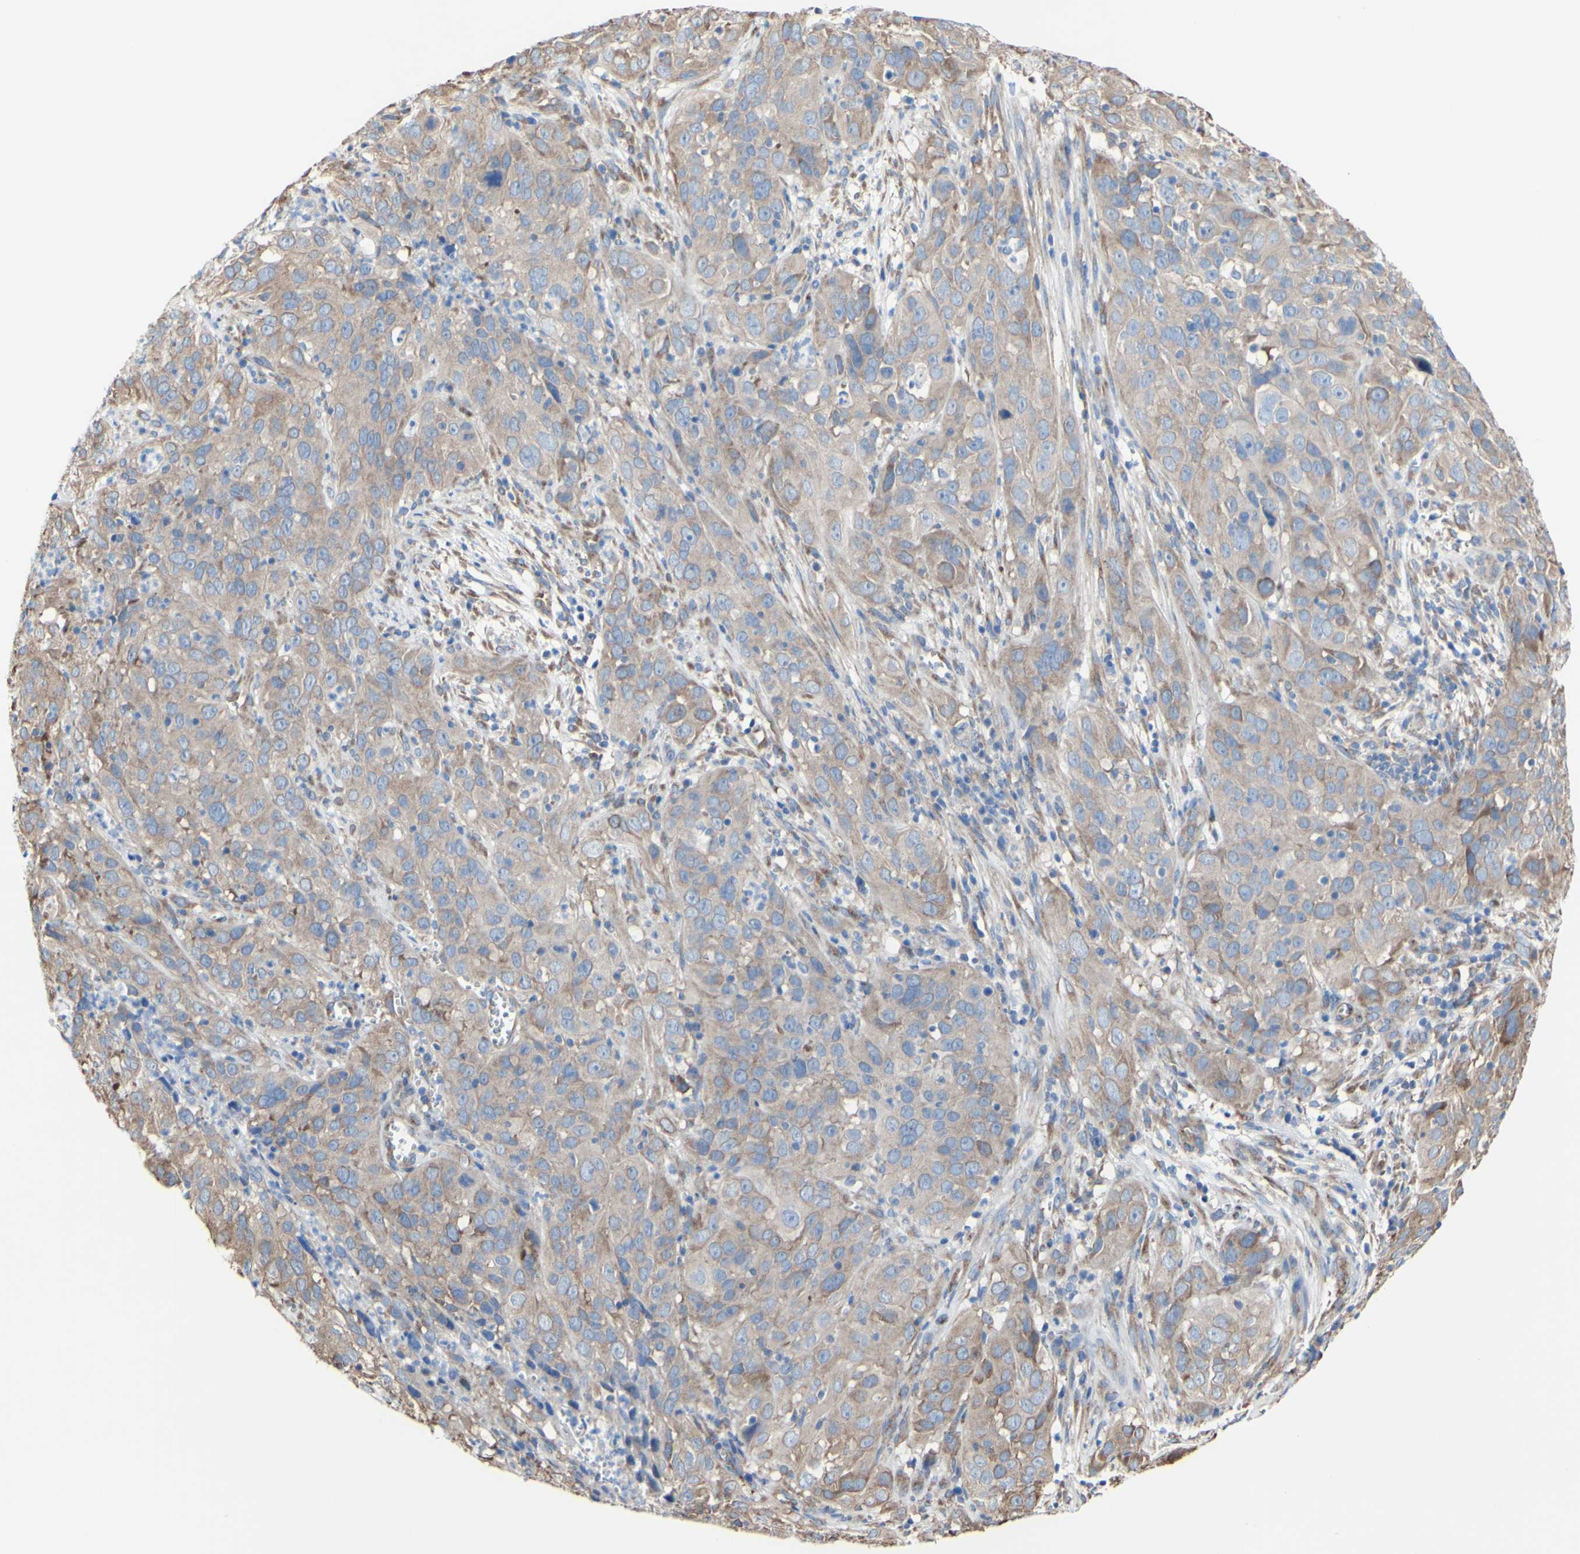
{"staining": {"intensity": "moderate", "quantity": ">75%", "location": "cytoplasmic/membranous"}, "tissue": "cervical cancer", "cell_type": "Tumor cells", "image_type": "cancer", "snomed": [{"axis": "morphology", "description": "Squamous cell carcinoma, NOS"}, {"axis": "topography", "description": "Cervix"}], "caption": "Moderate cytoplasmic/membranous expression for a protein is present in about >75% of tumor cells of squamous cell carcinoma (cervical) using immunohistochemistry (IHC).", "gene": "LRIG3", "patient": {"sex": "female", "age": 32}}